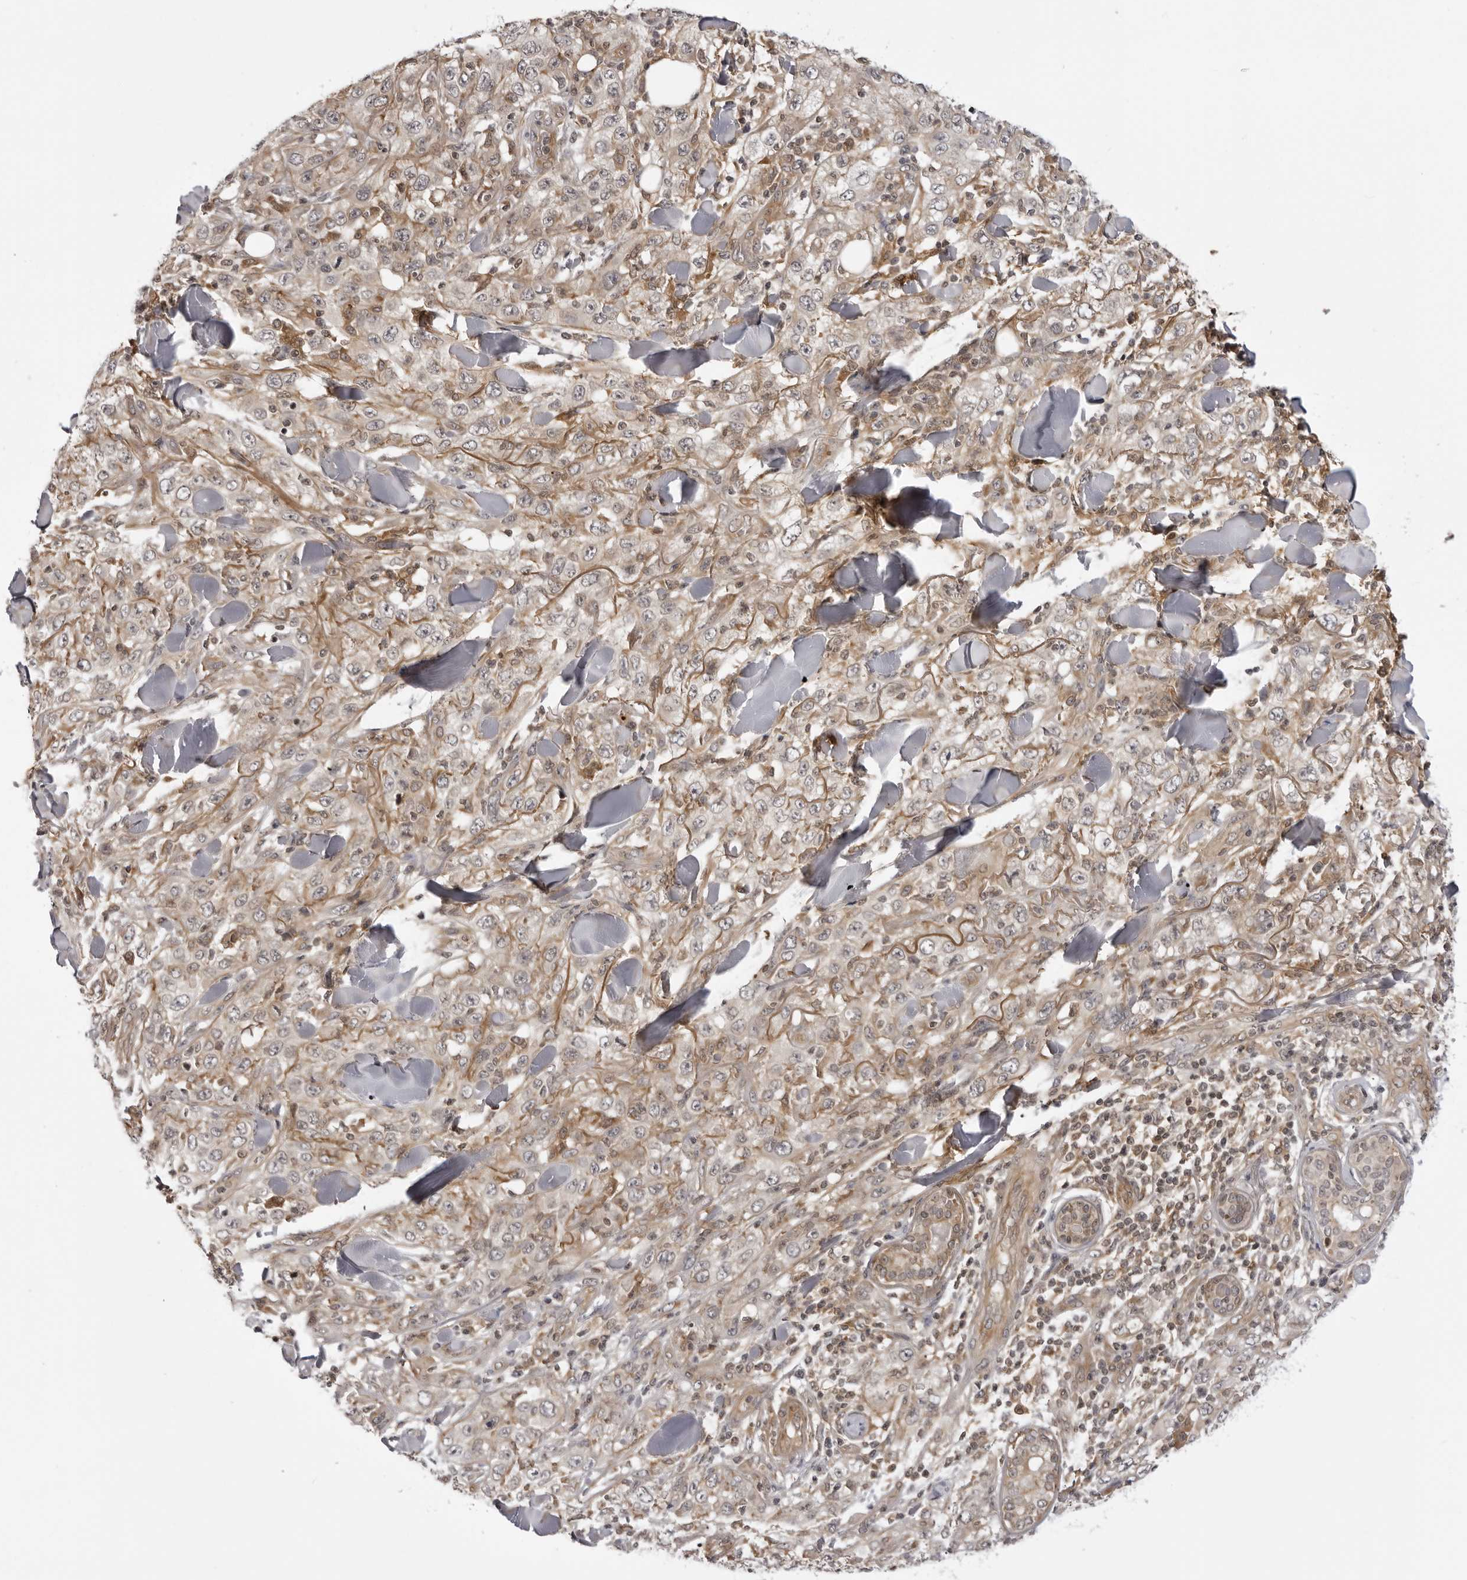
{"staining": {"intensity": "weak", "quantity": ">75%", "location": "cytoplasmic/membranous"}, "tissue": "skin cancer", "cell_type": "Tumor cells", "image_type": "cancer", "snomed": [{"axis": "morphology", "description": "Squamous cell carcinoma, NOS"}, {"axis": "topography", "description": "Skin"}], "caption": "Human skin cancer (squamous cell carcinoma) stained with a protein marker demonstrates weak staining in tumor cells.", "gene": "USP43", "patient": {"sex": "female", "age": 88}}